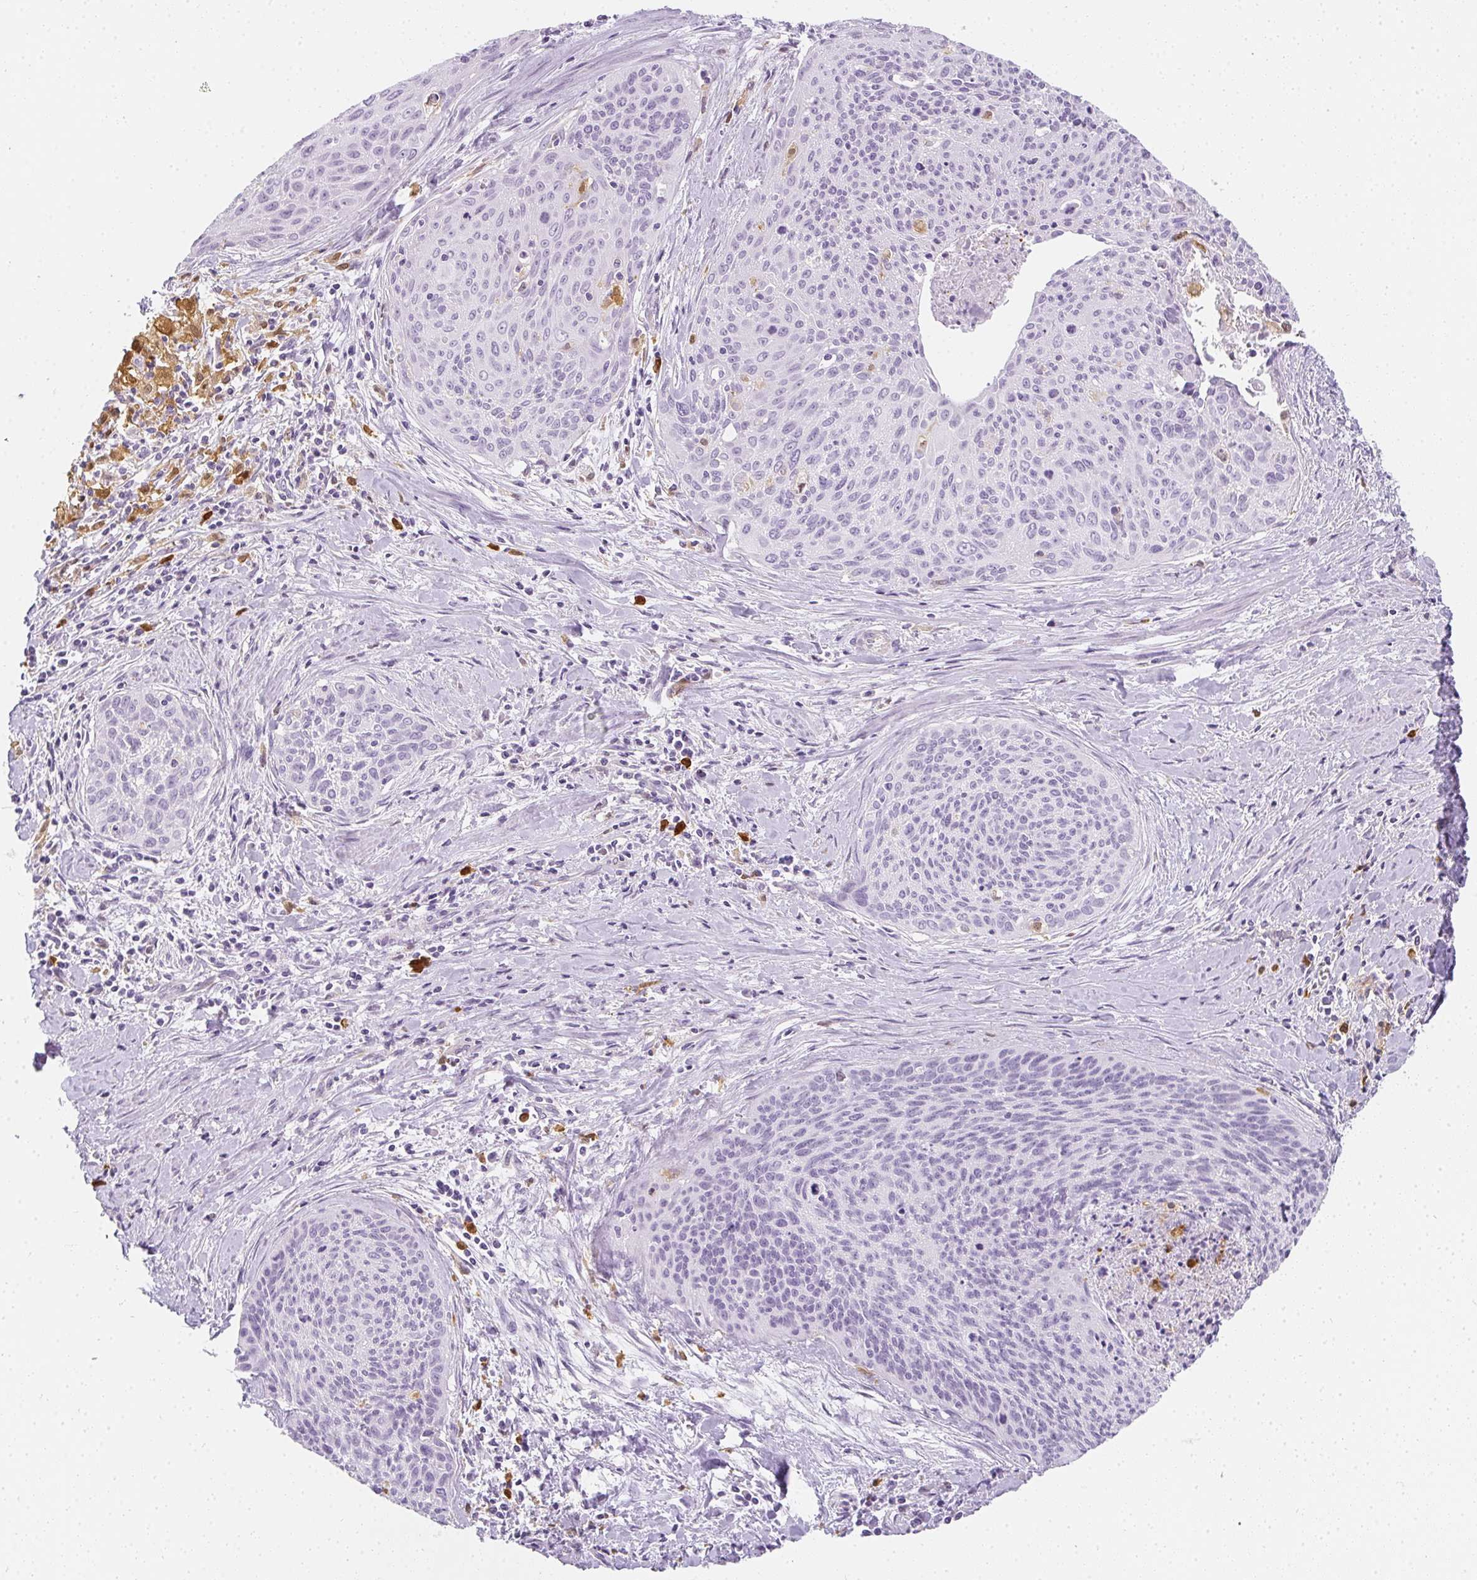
{"staining": {"intensity": "negative", "quantity": "none", "location": "none"}, "tissue": "cervical cancer", "cell_type": "Tumor cells", "image_type": "cancer", "snomed": [{"axis": "morphology", "description": "Squamous cell carcinoma, NOS"}, {"axis": "topography", "description": "Cervix"}], "caption": "IHC image of neoplastic tissue: cervical squamous cell carcinoma stained with DAB exhibits no significant protein expression in tumor cells. (Immunohistochemistry (ihc), brightfield microscopy, high magnification).", "gene": "HK3", "patient": {"sex": "female", "age": 55}}